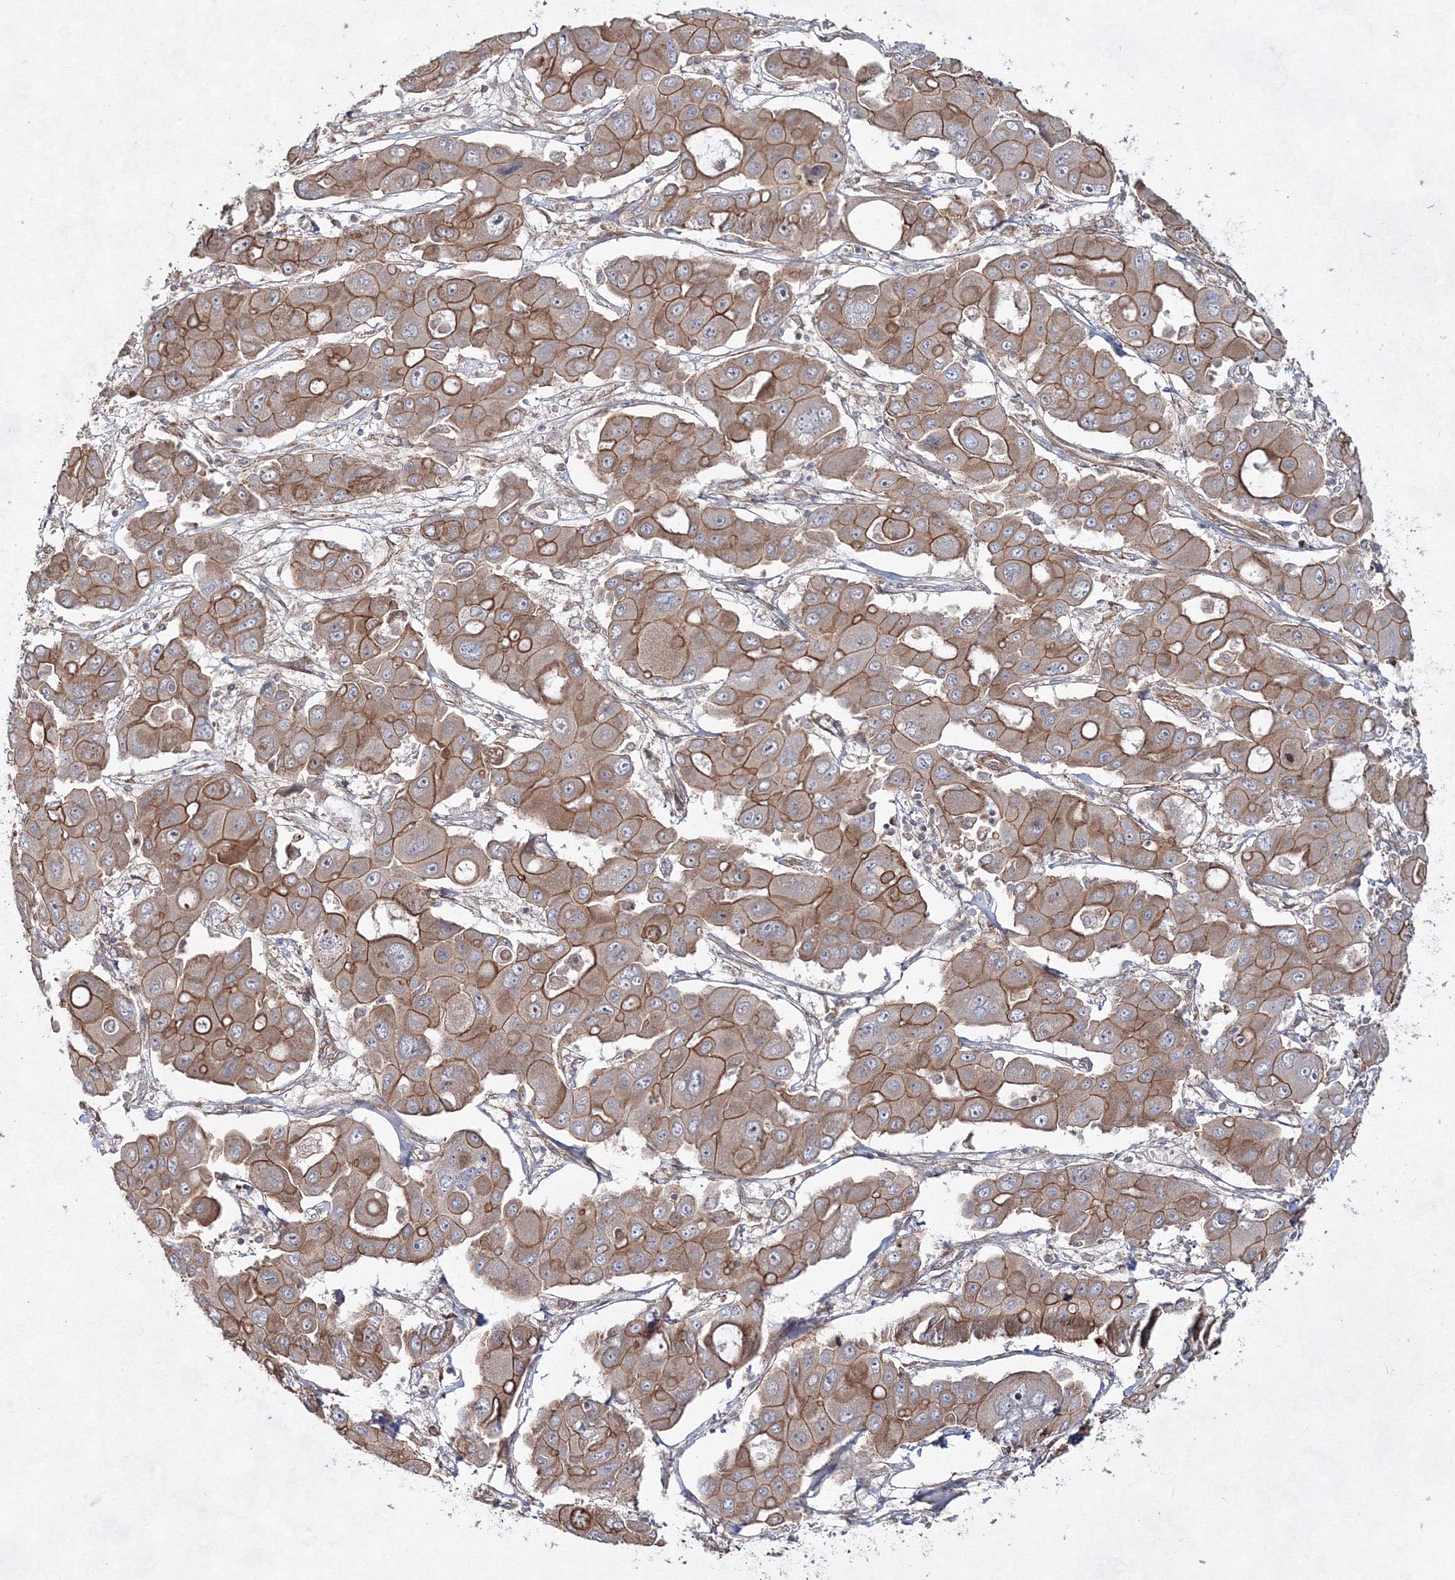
{"staining": {"intensity": "moderate", "quantity": ">75%", "location": "cytoplasmic/membranous"}, "tissue": "liver cancer", "cell_type": "Tumor cells", "image_type": "cancer", "snomed": [{"axis": "morphology", "description": "Cholangiocarcinoma"}, {"axis": "topography", "description": "Liver"}], "caption": "Moderate cytoplasmic/membranous staining is seen in approximately >75% of tumor cells in liver cancer (cholangiocarcinoma). (IHC, brightfield microscopy, high magnification).", "gene": "EXOC6", "patient": {"sex": "male", "age": 67}}